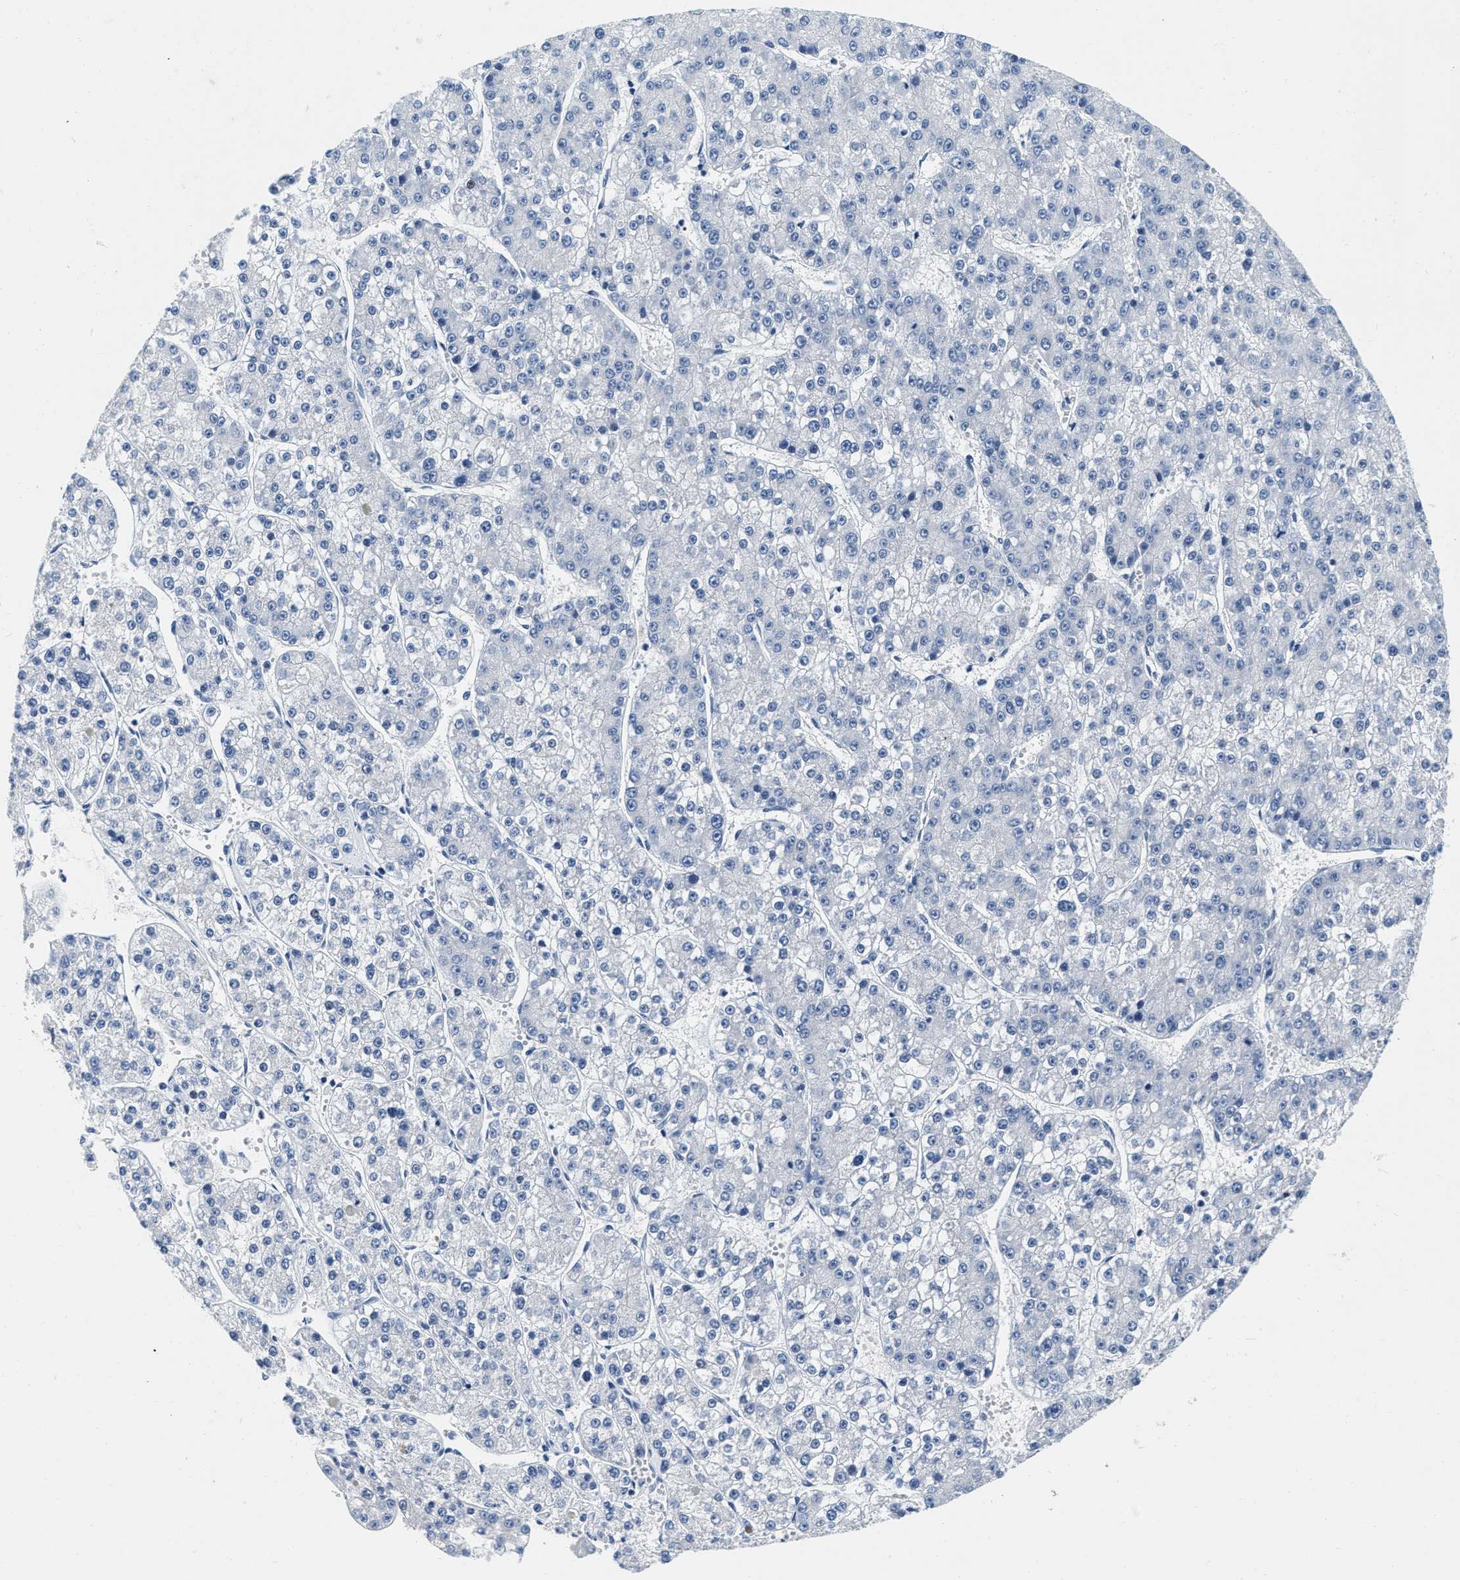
{"staining": {"intensity": "negative", "quantity": "none", "location": "none"}, "tissue": "liver cancer", "cell_type": "Tumor cells", "image_type": "cancer", "snomed": [{"axis": "morphology", "description": "Carcinoma, Hepatocellular, NOS"}, {"axis": "topography", "description": "Liver"}], "caption": "High power microscopy photomicrograph of an immunohistochemistry (IHC) photomicrograph of liver cancer (hepatocellular carcinoma), revealing no significant positivity in tumor cells.", "gene": "EIF2AK2", "patient": {"sex": "female", "age": 73}}